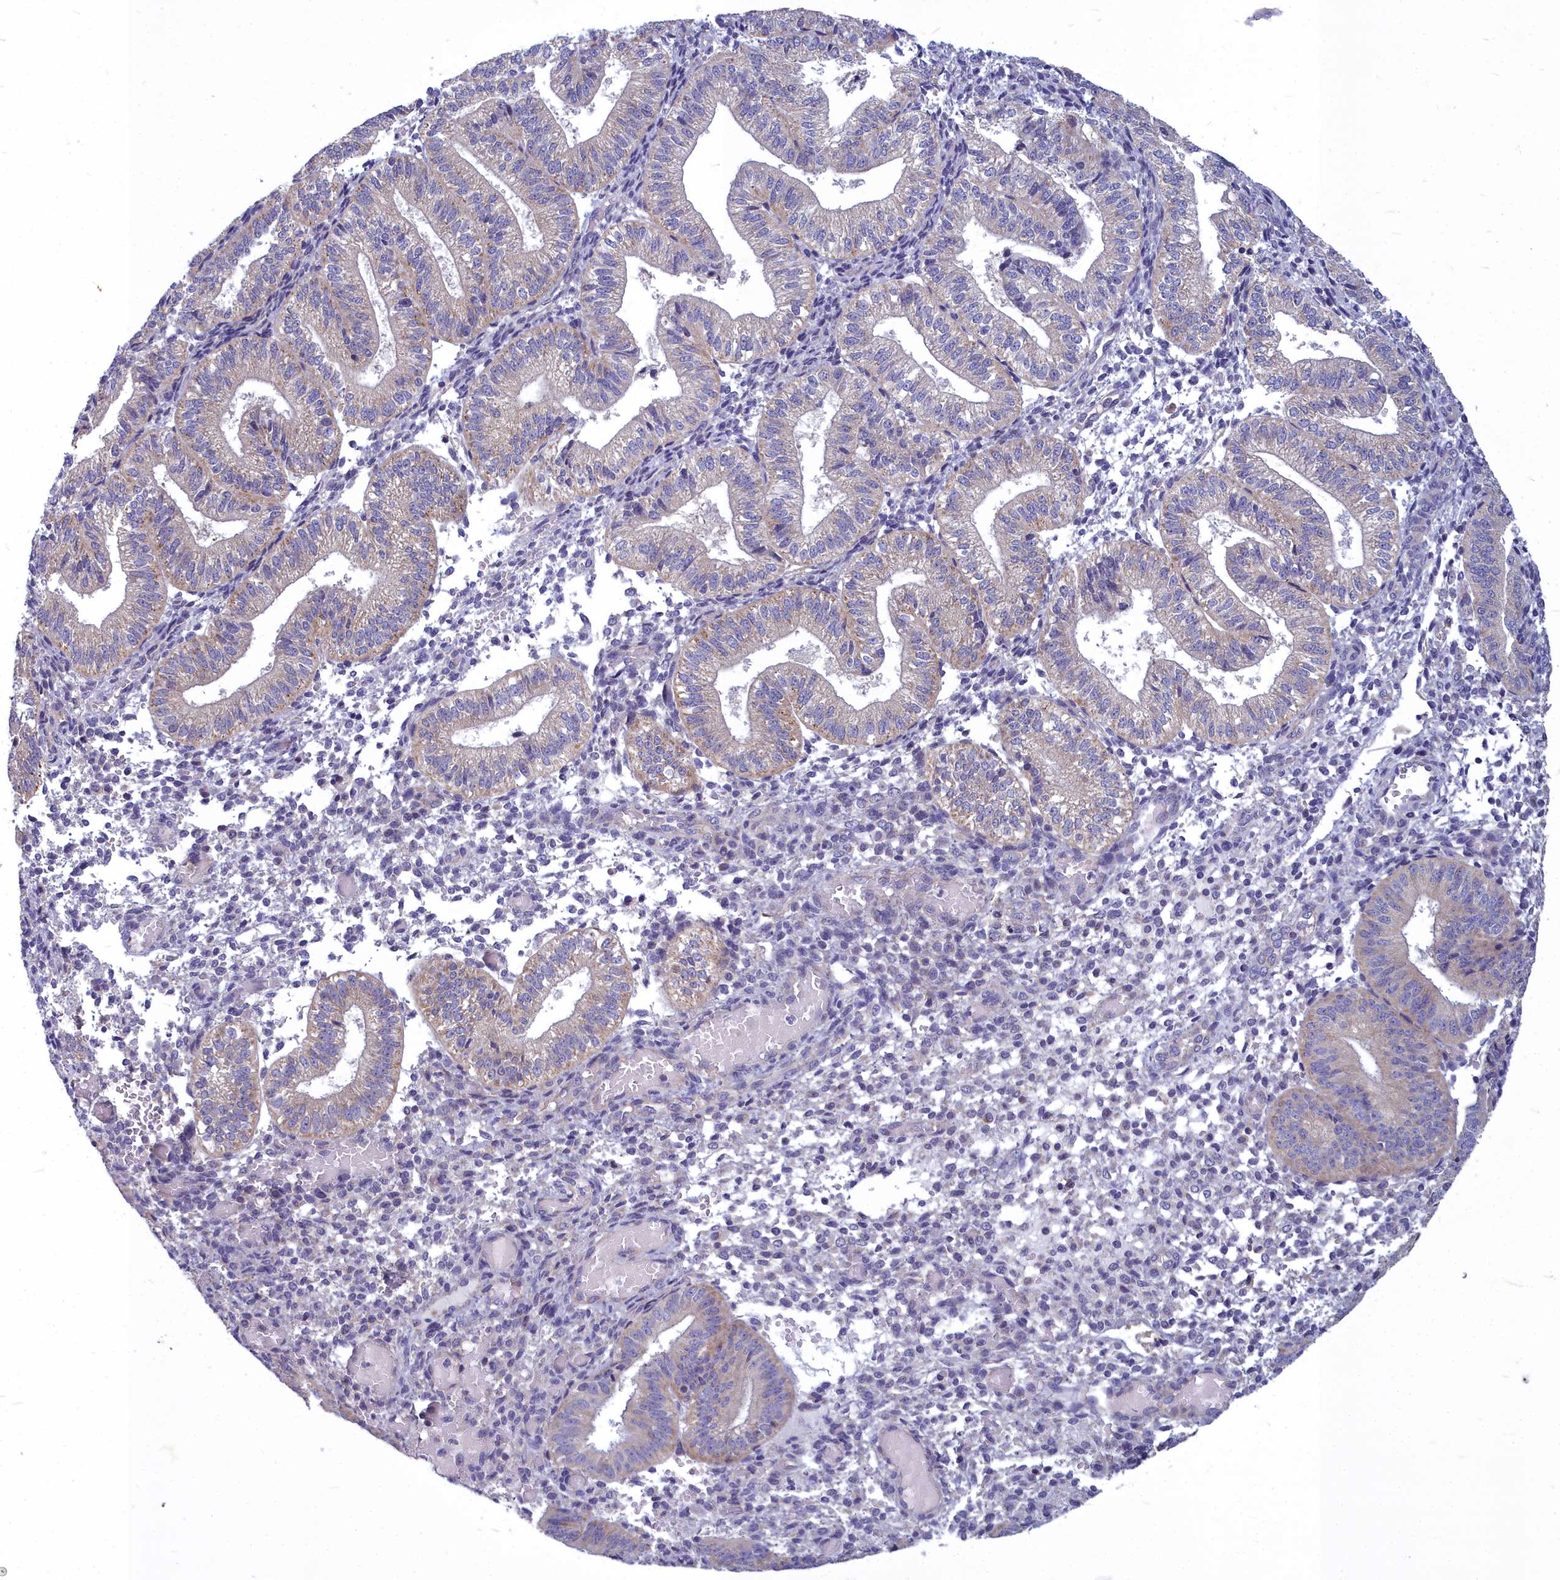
{"staining": {"intensity": "negative", "quantity": "none", "location": "none"}, "tissue": "endometrium", "cell_type": "Cells in endometrial stroma", "image_type": "normal", "snomed": [{"axis": "morphology", "description": "Normal tissue, NOS"}, {"axis": "topography", "description": "Endometrium"}], "caption": "Immunohistochemistry micrograph of benign human endometrium stained for a protein (brown), which reveals no positivity in cells in endometrial stroma. (Brightfield microscopy of DAB (3,3'-diaminobenzidine) immunohistochemistry (IHC) at high magnification).", "gene": "COX20", "patient": {"sex": "female", "age": 34}}